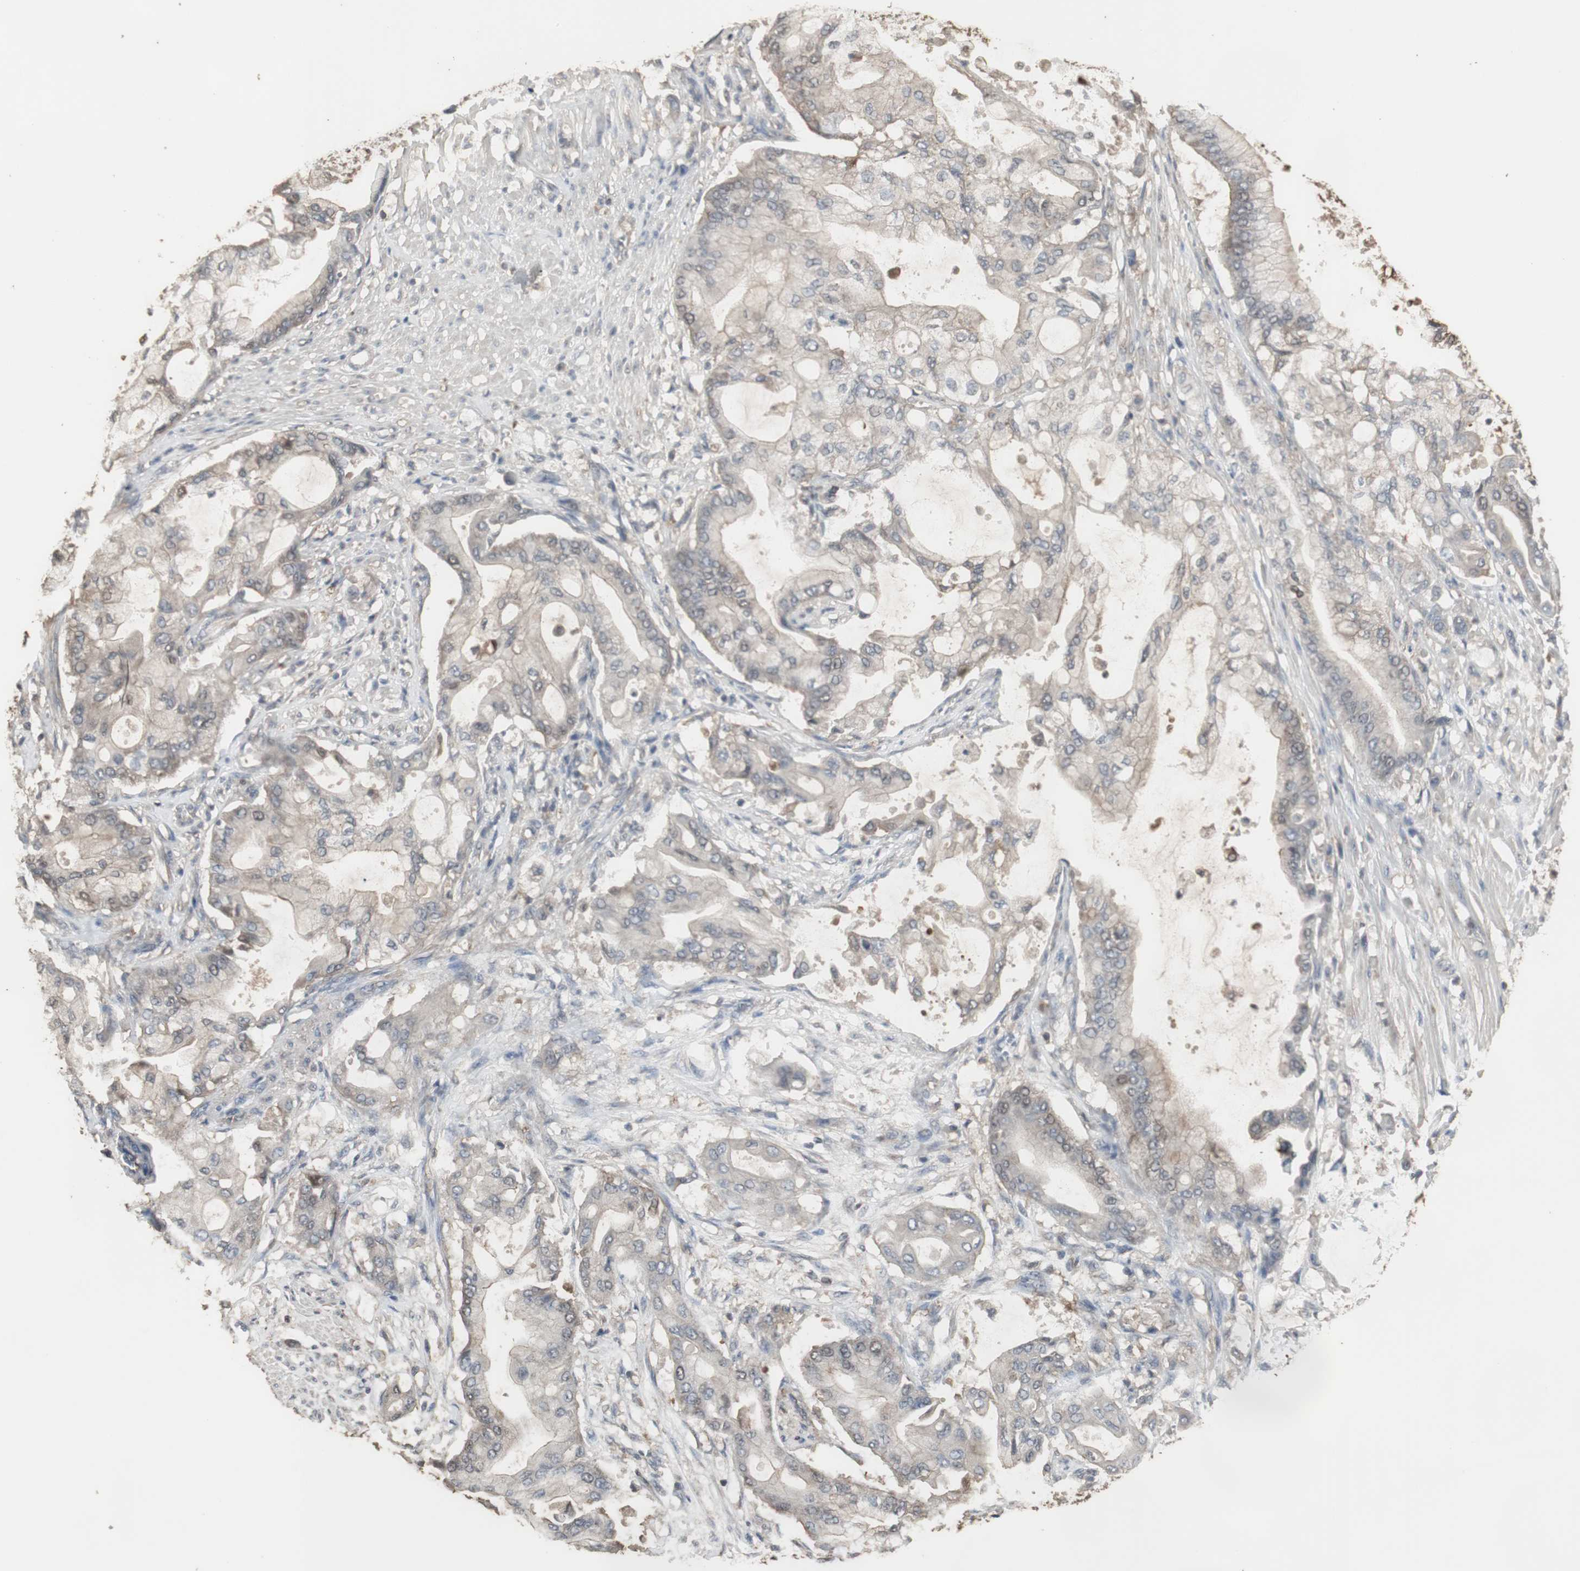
{"staining": {"intensity": "weak", "quantity": "25%-75%", "location": "cytoplasmic/membranous"}, "tissue": "pancreatic cancer", "cell_type": "Tumor cells", "image_type": "cancer", "snomed": [{"axis": "morphology", "description": "Adenocarcinoma, NOS"}, {"axis": "morphology", "description": "Adenocarcinoma, metastatic, NOS"}, {"axis": "topography", "description": "Lymph node"}, {"axis": "topography", "description": "Pancreas"}, {"axis": "topography", "description": "Duodenum"}], "caption": "This micrograph reveals immunohistochemistry (IHC) staining of metastatic adenocarcinoma (pancreatic), with low weak cytoplasmic/membranous expression in approximately 25%-75% of tumor cells.", "gene": "HPRT1", "patient": {"sex": "female", "age": 64}}